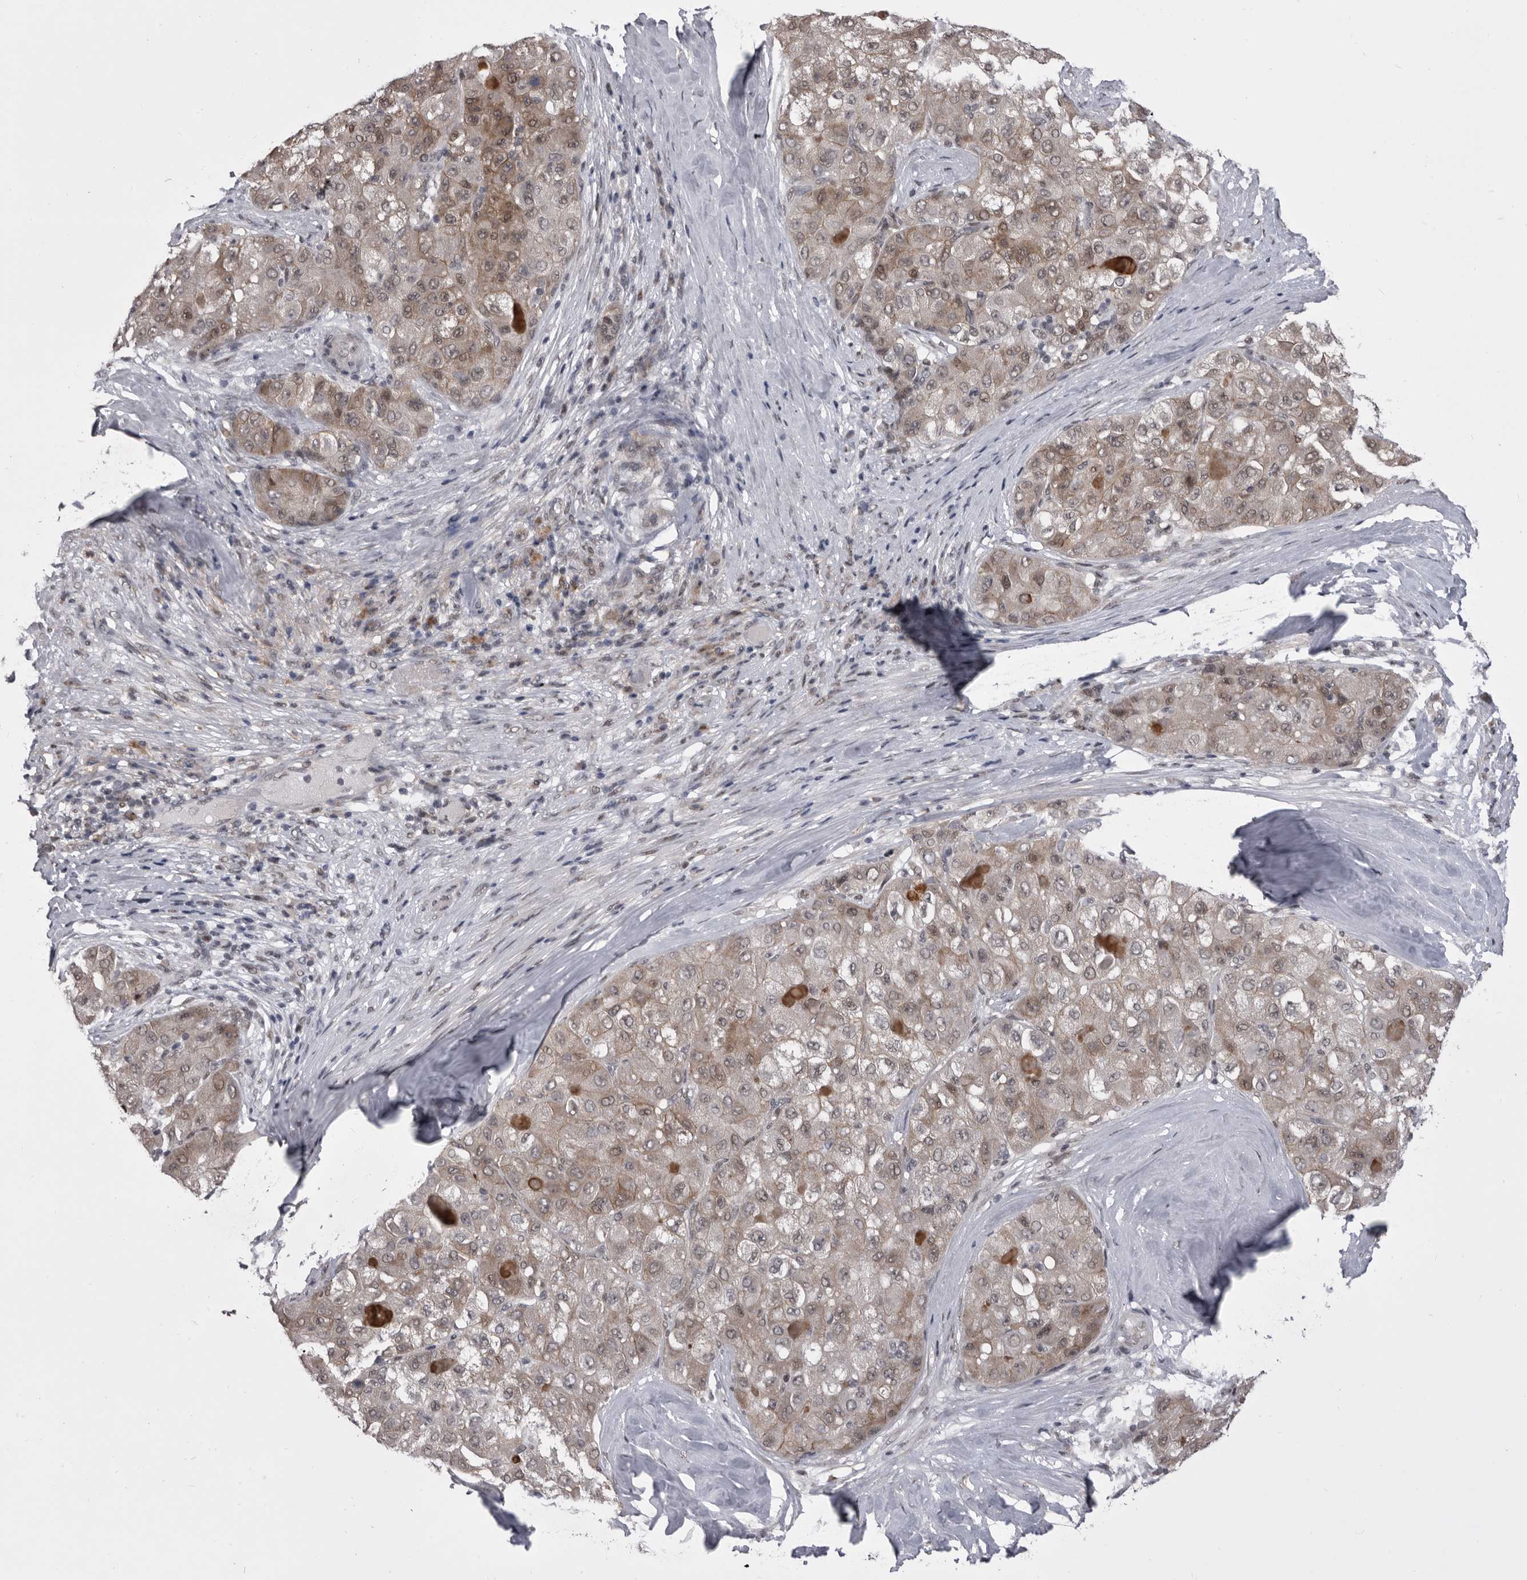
{"staining": {"intensity": "weak", "quantity": ">75%", "location": "cytoplasmic/membranous,nuclear"}, "tissue": "liver cancer", "cell_type": "Tumor cells", "image_type": "cancer", "snomed": [{"axis": "morphology", "description": "Carcinoma, Hepatocellular, NOS"}, {"axis": "topography", "description": "Liver"}], "caption": "The histopathology image displays a brown stain indicating the presence of a protein in the cytoplasmic/membranous and nuclear of tumor cells in liver cancer (hepatocellular carcinoma).", "gene": "PRPF3", "patient": {"sex": "male", "age": 80}}